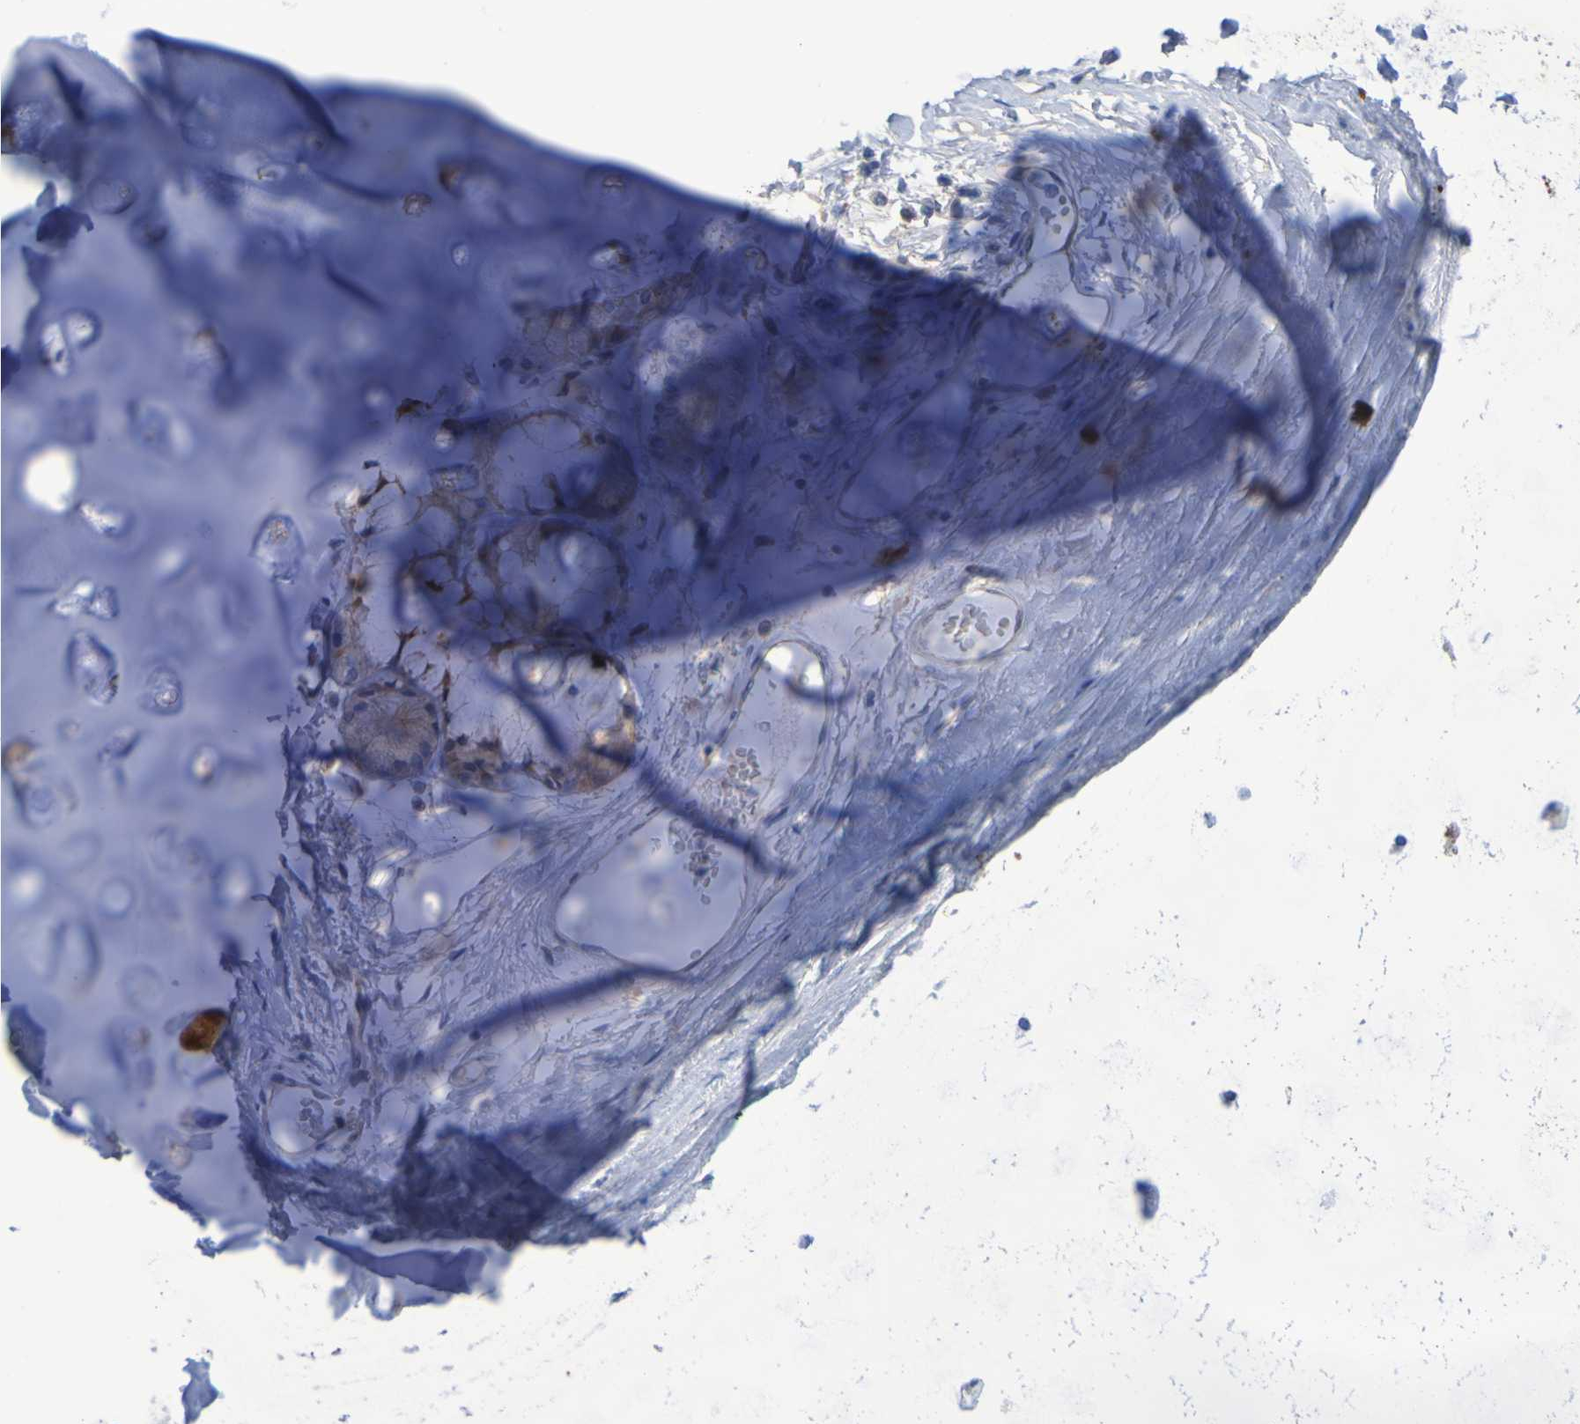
{"staining": {"intensity": "negative", "quantity": "none", "location": "none"}, "tissue": "adipose tissue", "cell_type": "Adipocytes", "image_type": "normal", "snomed": [{"axis": "morphology", "description": "Normal tissue, NOS"}, {"axis": "topography", "description": "Cartilage tissue"}, {"axis": "topography", "description": "Bronchus"}], "caption": "Adipocytes are negative for brown protein staining in normal adipose tissue. (Stains: DAB (3,3'-diaminobenzidine) immunohistochemistry with hematoxylin counter stain, Microscopy: brightfield microscopy at high magnification).", "gene": "NPRL3", "patient": {"sex": "female", "age": 73}}